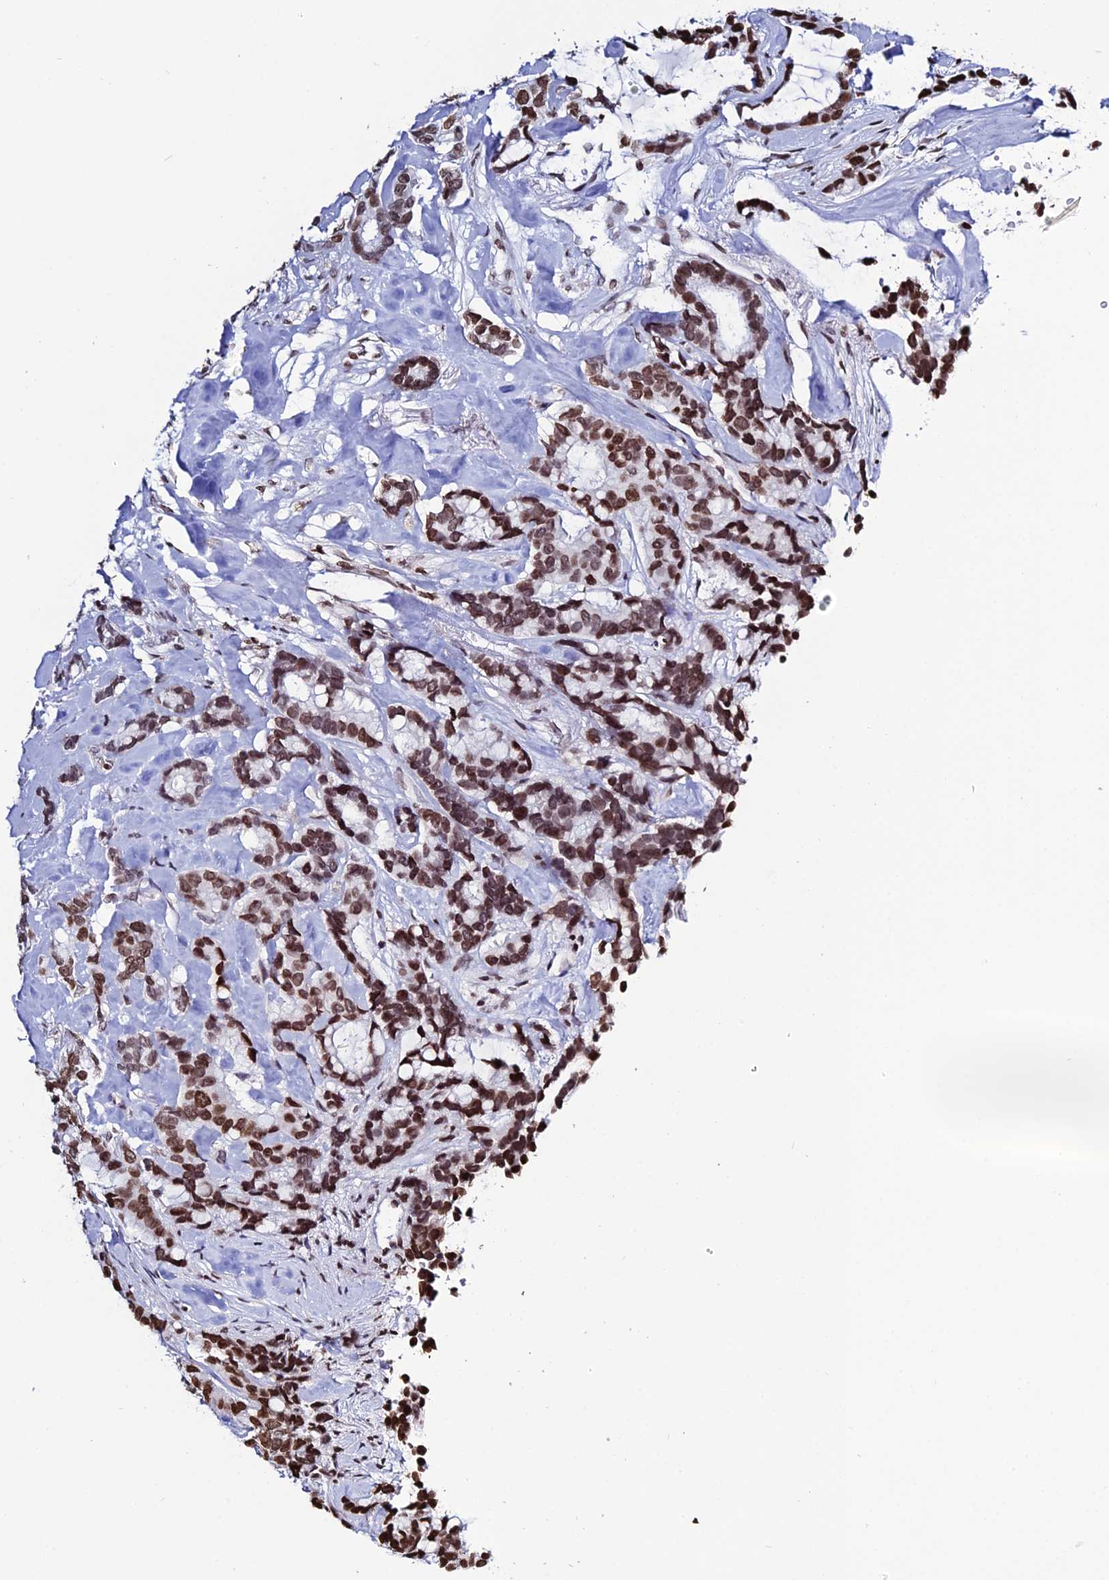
{"staining": {"intensity": "strong", "quantity": ">75%", "location": "nuclear"}, "tissue": "breast cancer", "cell_type": "Tumor cells", "image_type": "cancer", "snomed": [{"axis": "morphology", "description": "Duct carcinoma"}, {"axis": "topography", "description": "Breast"}], "caption": "Breast cancer stained with a protein marker demonstrates strong staining in tumor cells.", "gene": "MACROH2A2", "patient": {"sex": "female", "age": 87}}